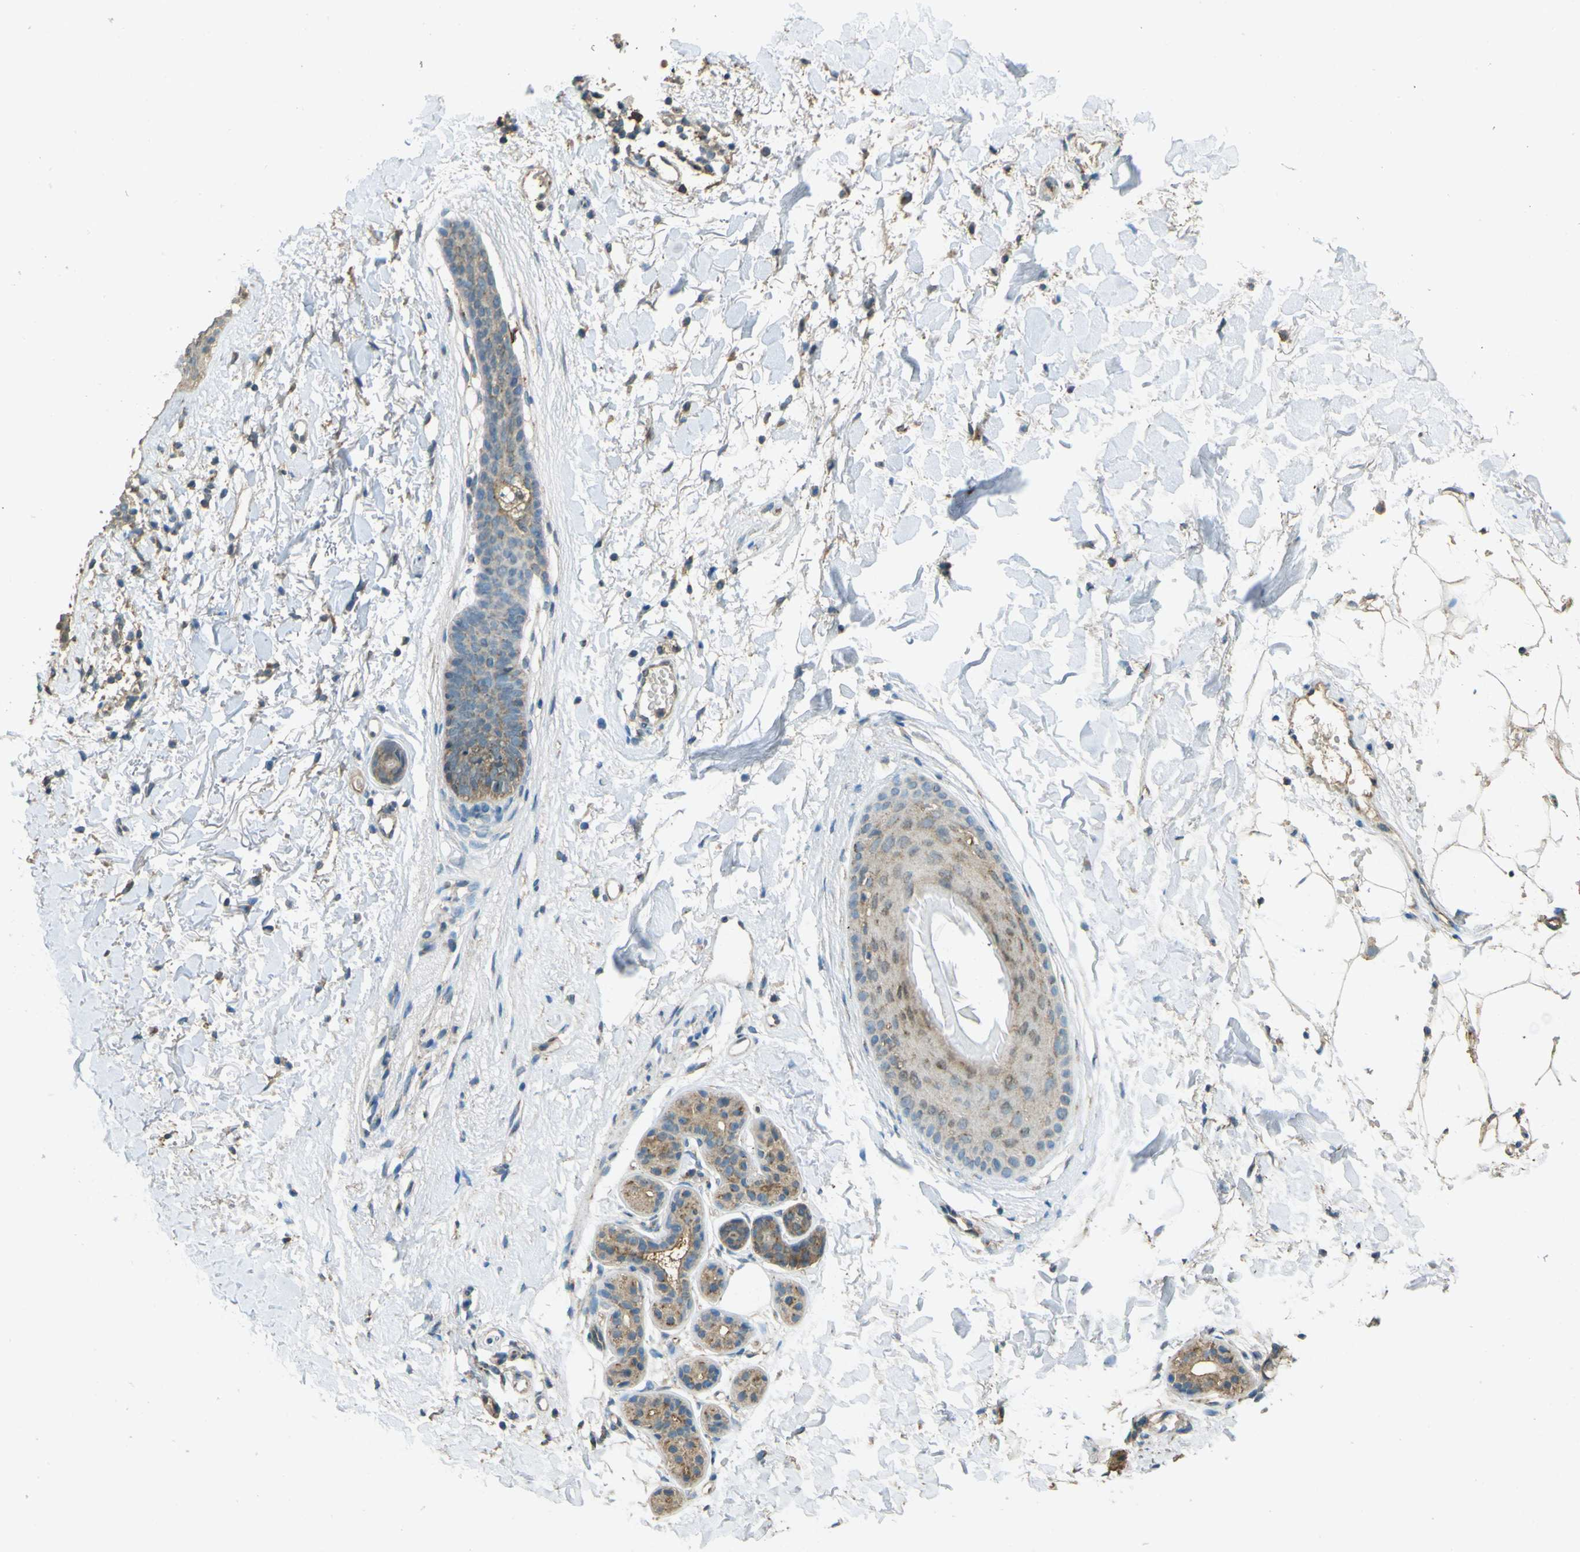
{"staining": {"intensity": "weak", "quantity": "<25%", "location": "cytoplasmic/membranous"}, "tissue": "skin cancer", "cell_type": "Tumor cells", "image_type": "cancer", "snomed": [{"axis": "morphology", "description": "Normal tissue, NOS"}, {"axis": "morphology", "description": "Basal cell carcinoma"}, {"axis": "topography", "description": "Skin"}], "caption": "The histopathology image exhibits no significant staining in tumor cells of skin cancer. (Stains: DAB (3,3'-diaminobenzidine) IHC with hematoxylin counter stain, Microscopy: brightfield microscopy at high magnification).", "gene": "GOLGA1", "patient": {"sex": "female", "age": 70}}